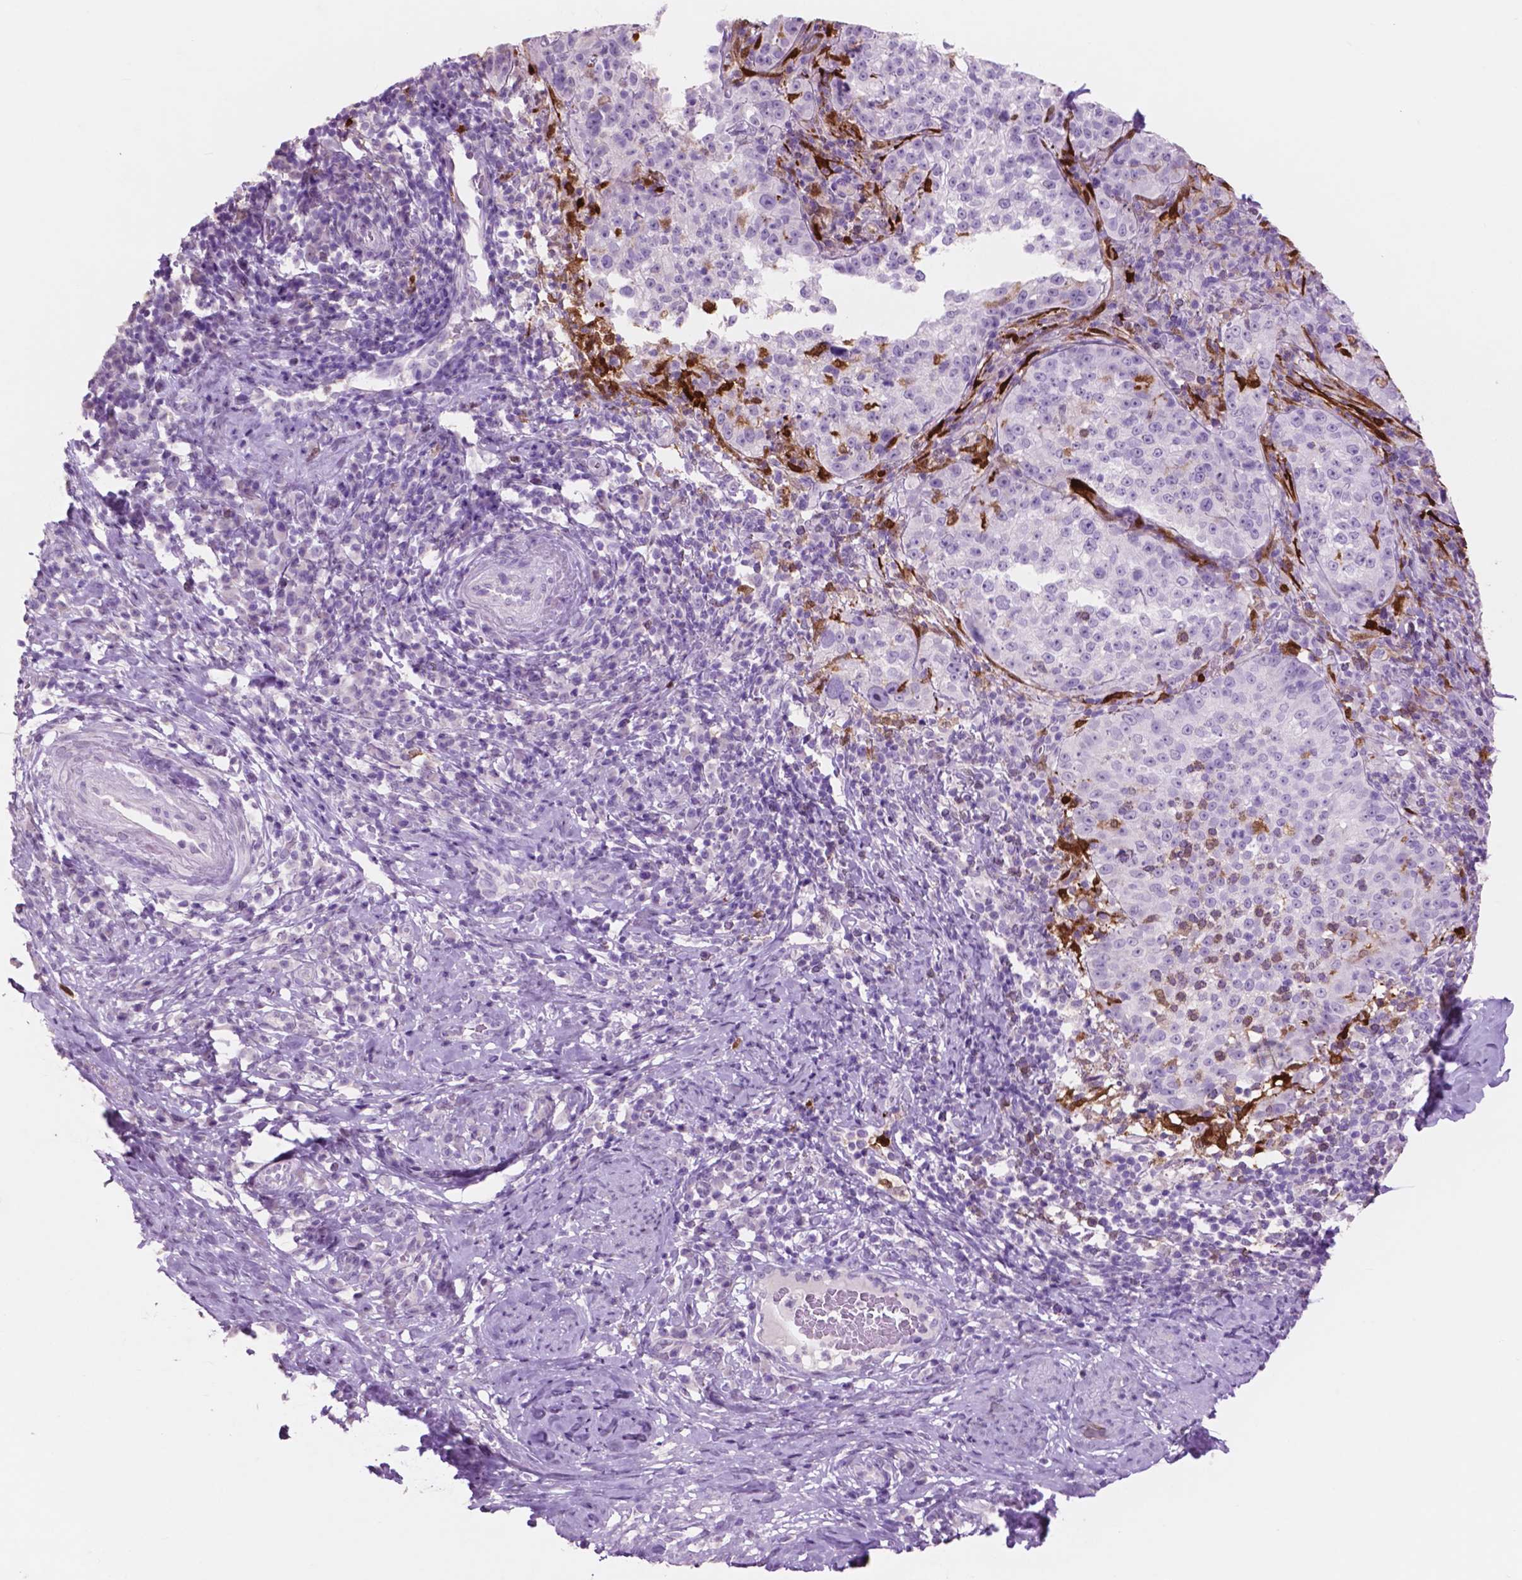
{"staining": {"intensity": "strong", "quantity": "<25%", "location": "cytoplasmic/membranous,nuclear"}, "tissue": "cervical cancer", "cell_type": "Tumor cells", "image_type": "cancer", "snomed": [{"axis": "morphology", "description": "Squamous cell carcinoma, NOS"}, {"axis": "topography", "description": "Cervix"}], "caption": "Strong cytoplasmic/membranous and nuclear staining is present in about <25% of tumor cells in cervical squamous cell carcinoma. Nuclei are stained in blue.", "gene": "IDO1", "patient": {"sex": "female", "age": 75}}